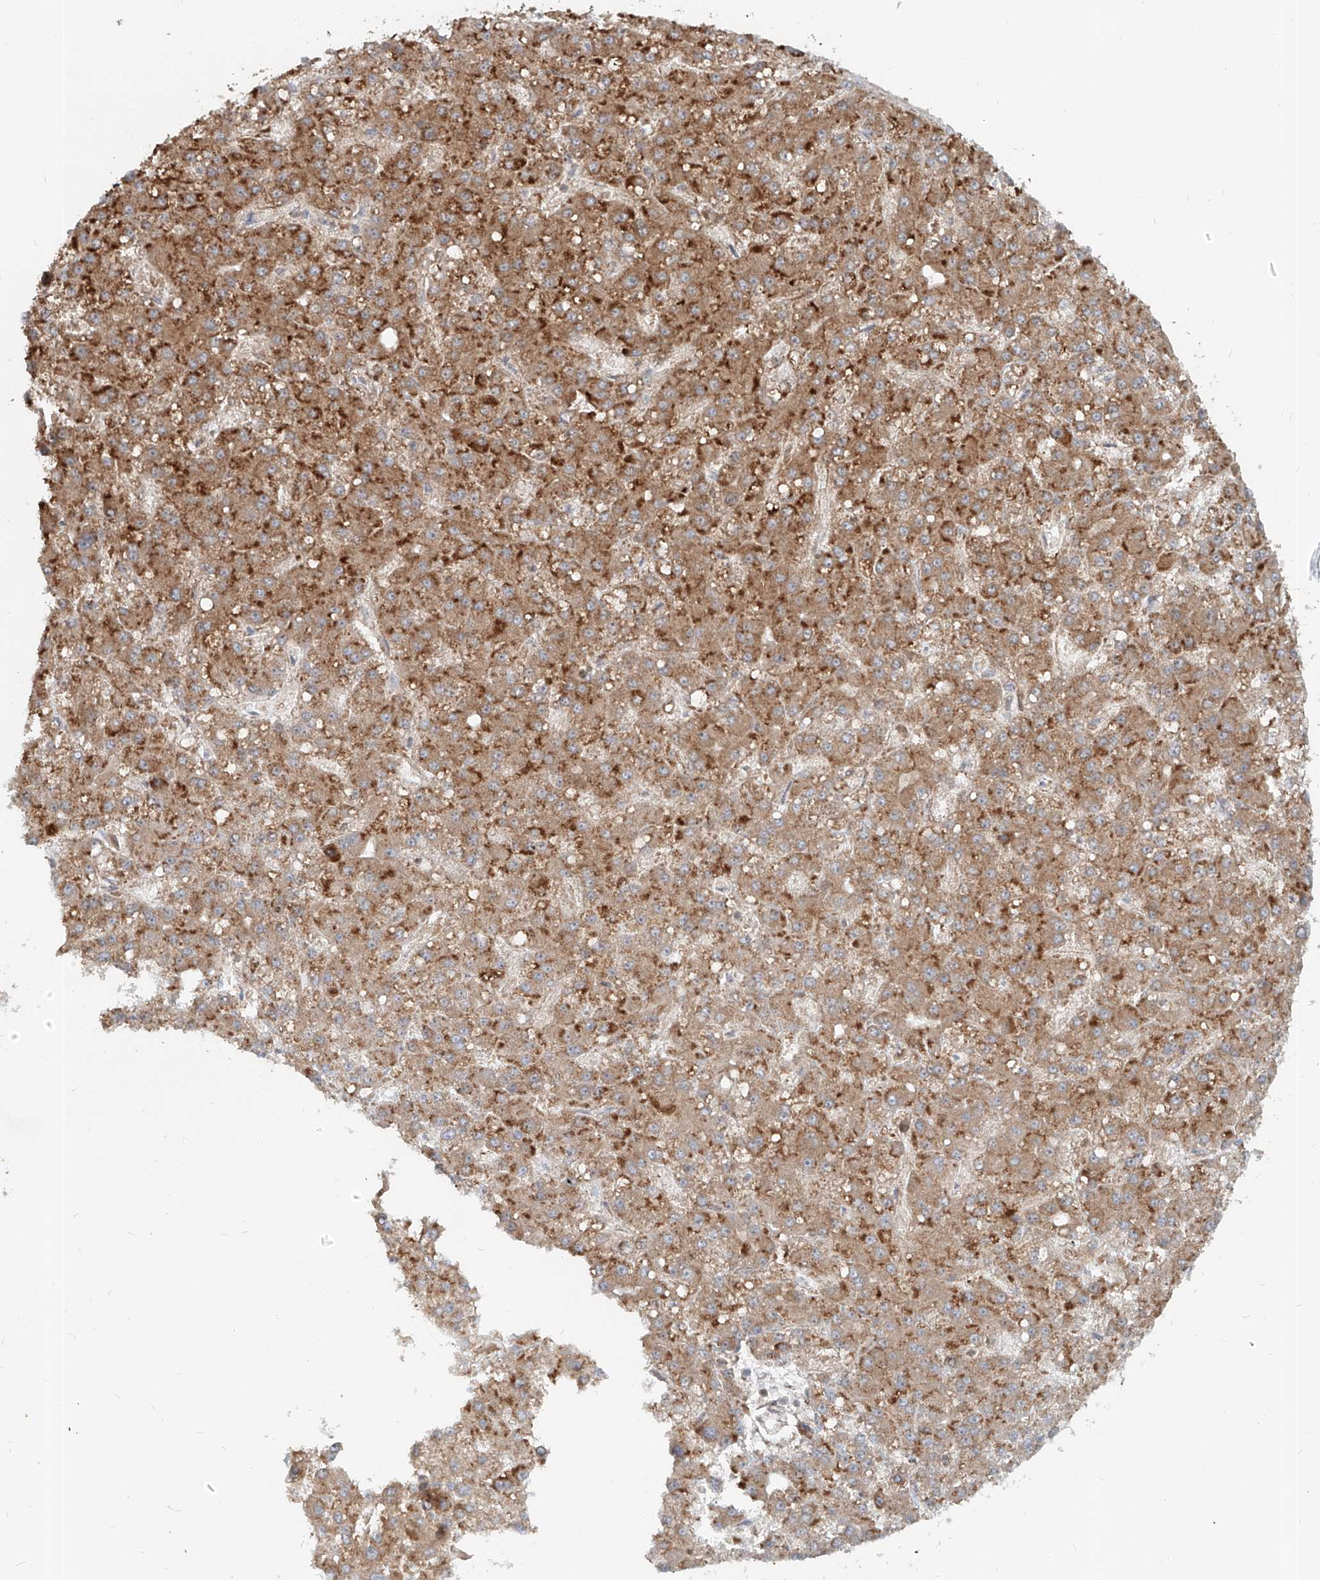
{"staining": {"intensity": "strong", "quantity": "25%-75%", "location": "cytoplasmic/membranous"}, "tissue": "liver cancer", "cell_type": "Tumor cells", "image_type": "cancer", "snomed": [{"axis": "morphology", "description": "Carcinoma, Hepatocellular, NOS"}, {"axis": "topography", "description": "Liver"}], "caption": "There is high levels of strong cytoplasmic/membranous positivity in tumor cells of liver hepatocellular carcinoma, as demonstrated by immunohistochemical staining (brown color).", "gene": "FGD2", "patient": {"sex": "male", "age": 67}}